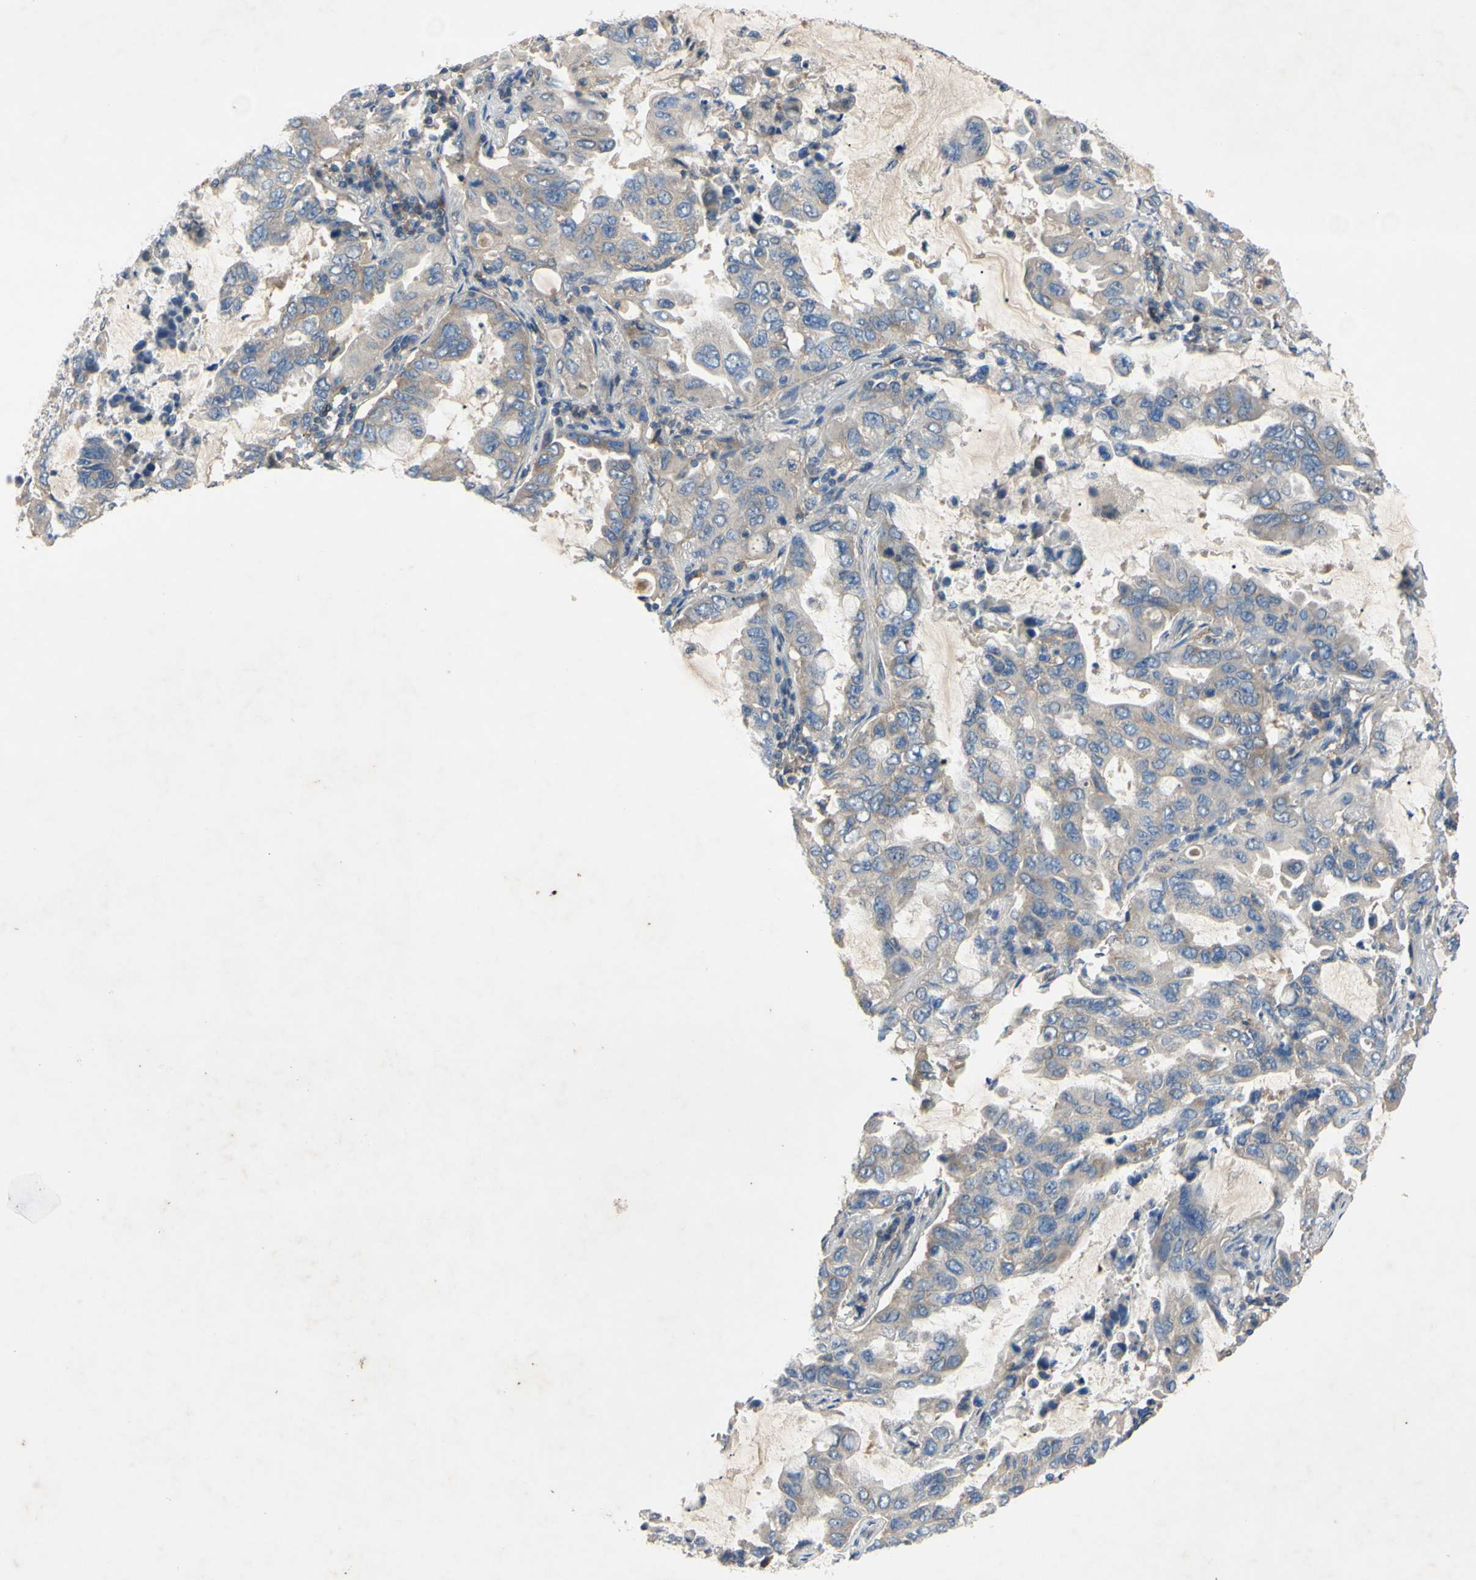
{"staining": {"intensity": "weak", "quantity": ">75%", "location": "cytoplasmic/membranous"}, "tissue": "lung cancer", "cell_type": "Tumor cells", "image_type": "cancer", "snomed": [{"axis": "morphology", "description": "Adenocarcinoma, NOS"}, {"axis": "topography", "description": "Lung"}], "caption": "Adenocarcinoma (lung) tissue reveals weak cytoplasmic/membranous staining in approximately >75% of tumor cells, visualized by immunohistochemistry.", "gene": "HILPDA", "patient": {"sex": "male", "age": 64}}